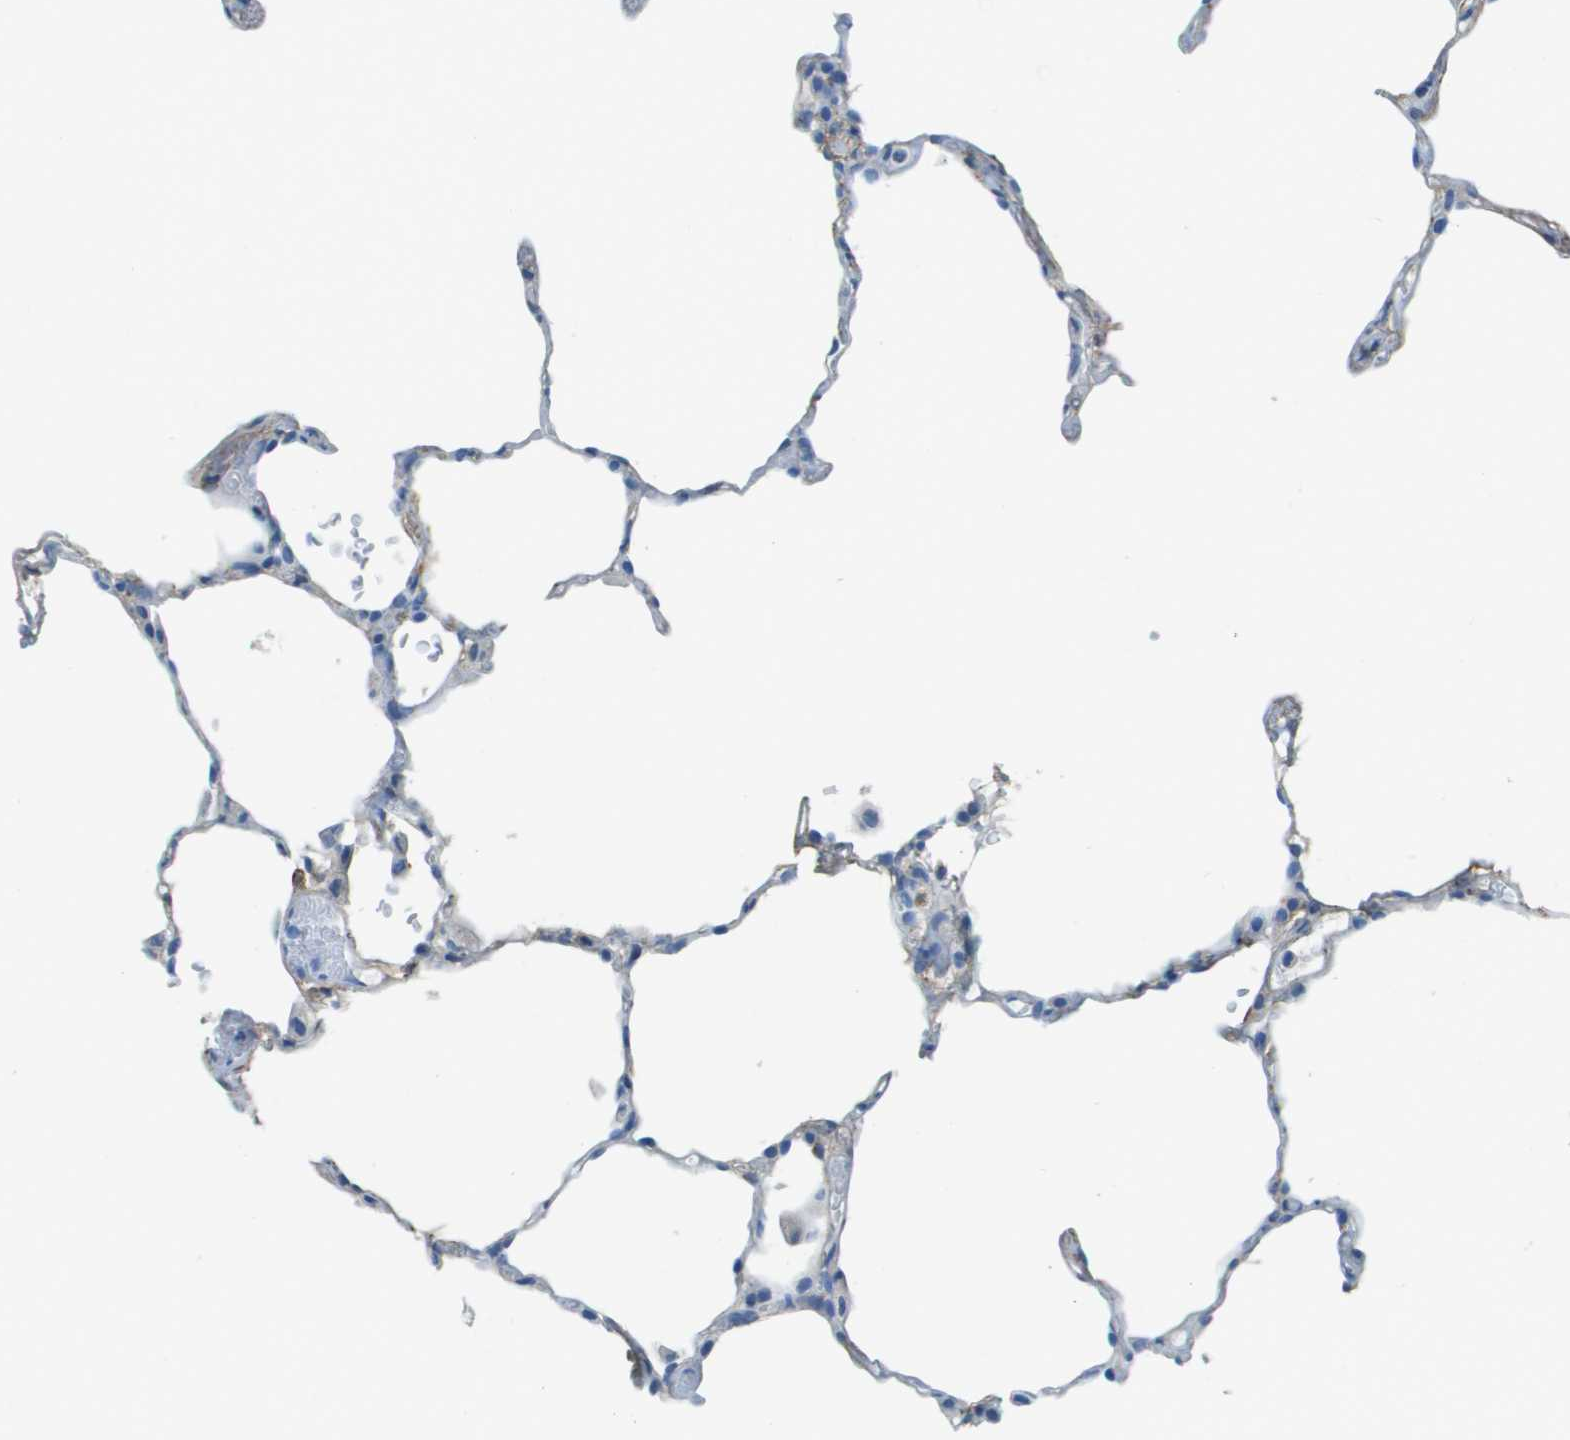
{"staining": {"intensity": "negative", "quantity": "none", "location": "none"}, "tissue": "lung", "cell_type": "Alveolar cells", "image_type": "normal", "snomed": [{"axis": "morphology", "description": "Normal tissue, NOS"}, {"axis": "topography", "description": "Lung"}], "caption": "The immunohistochemistry (IHC) histopathology image has no significant staining in alveolar cells of lung.", "gene": "DCN", "patient": {"sex": "female", "age": 49}}